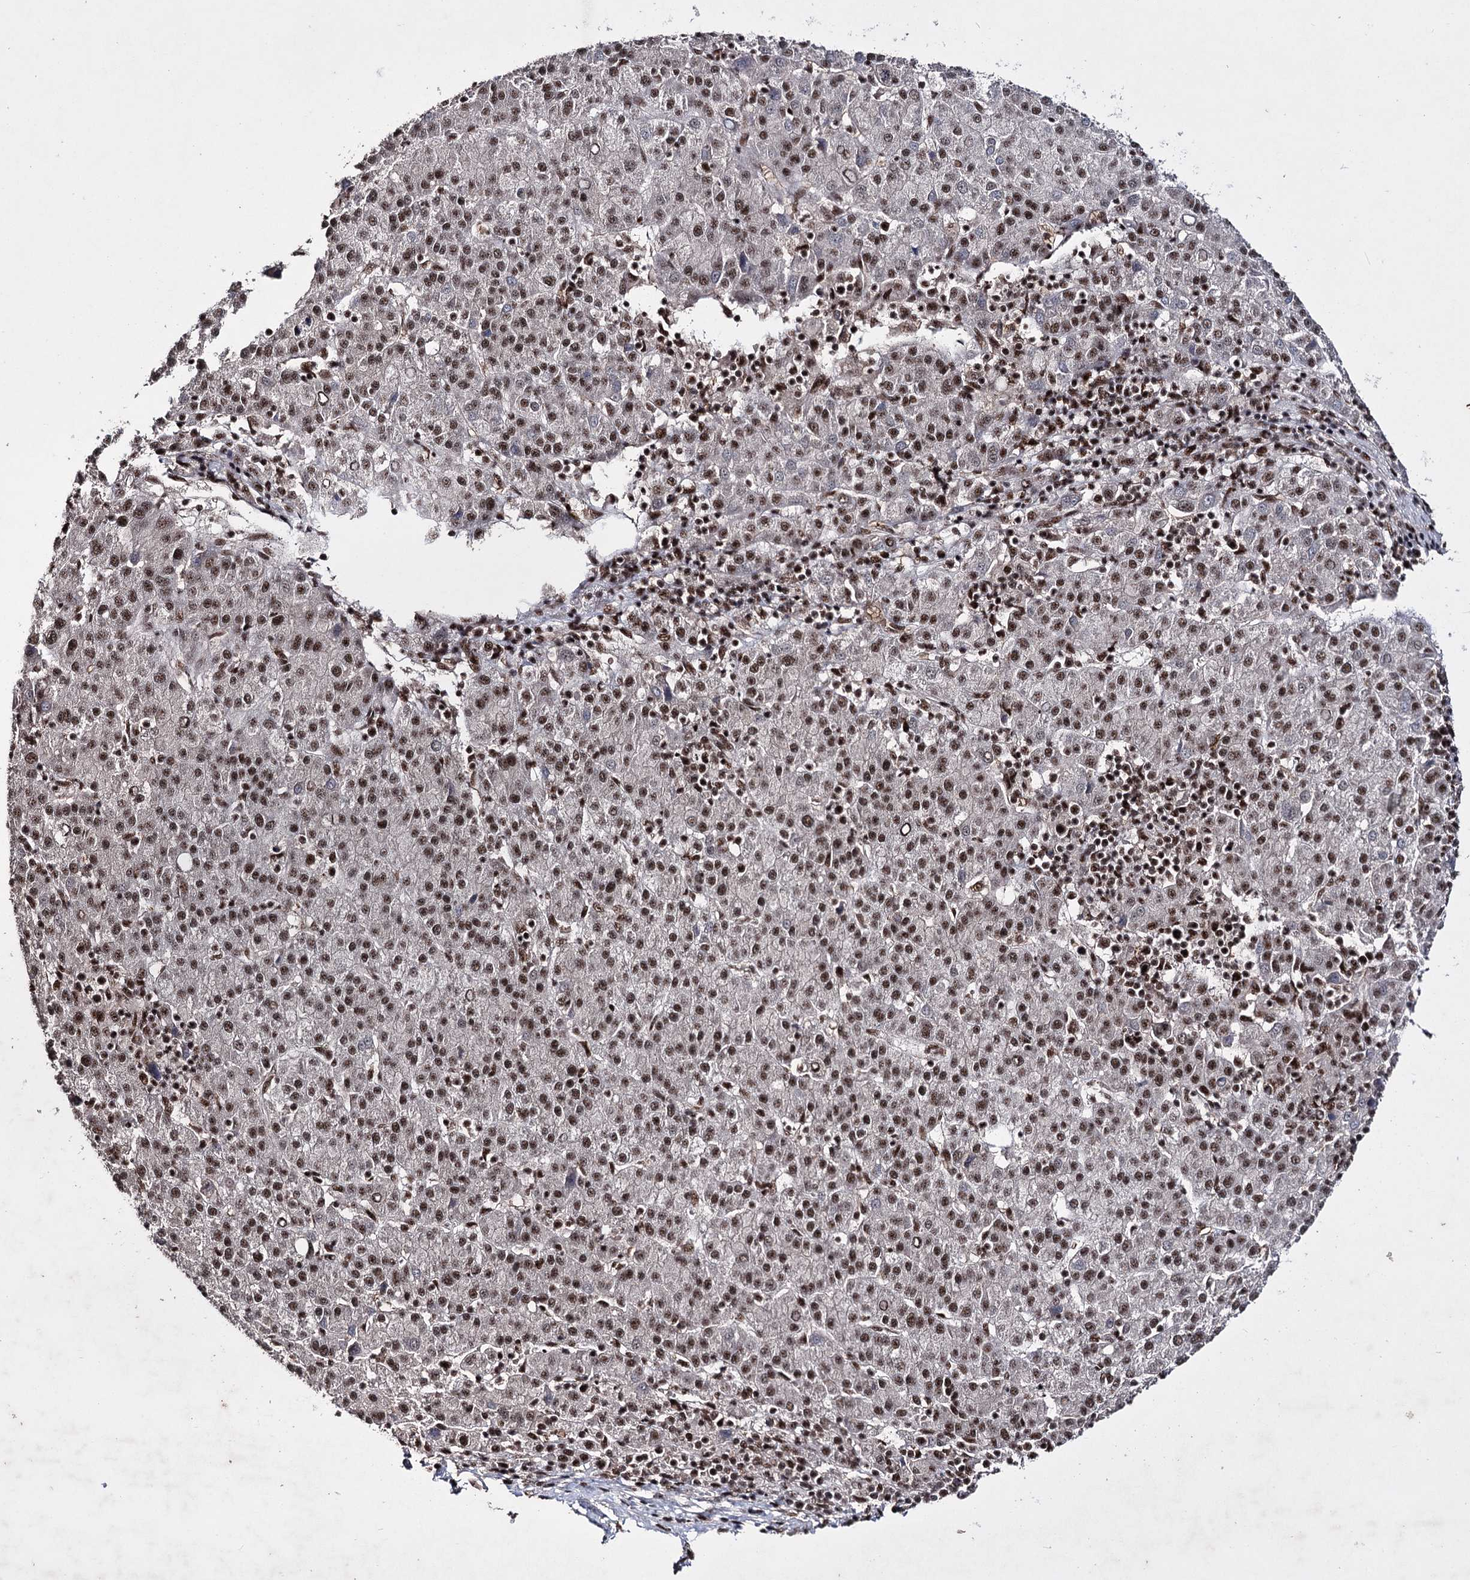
{"staining": {"intensity": "moderate", "quantity": ">75%", "location": "nuclear"}, "tissue": "liver cancer", "cell_type": "Tumor cells", "image_type": "cancer", "snomed": [{"axis": "morphology", "description": "Carcinoma, Hepatocellular, NOS"}, {"axis": "topography", "description": "Liver"}], "caption": "An IHC photomicrograph of tumor tissue is shown. Protein staining in brown shows moderate nuclear positivity in liver hepatocellular carcinoma within tumor cells.", "gene": "PRPF40A", "patient": {"sex": "female", "age": 58}}